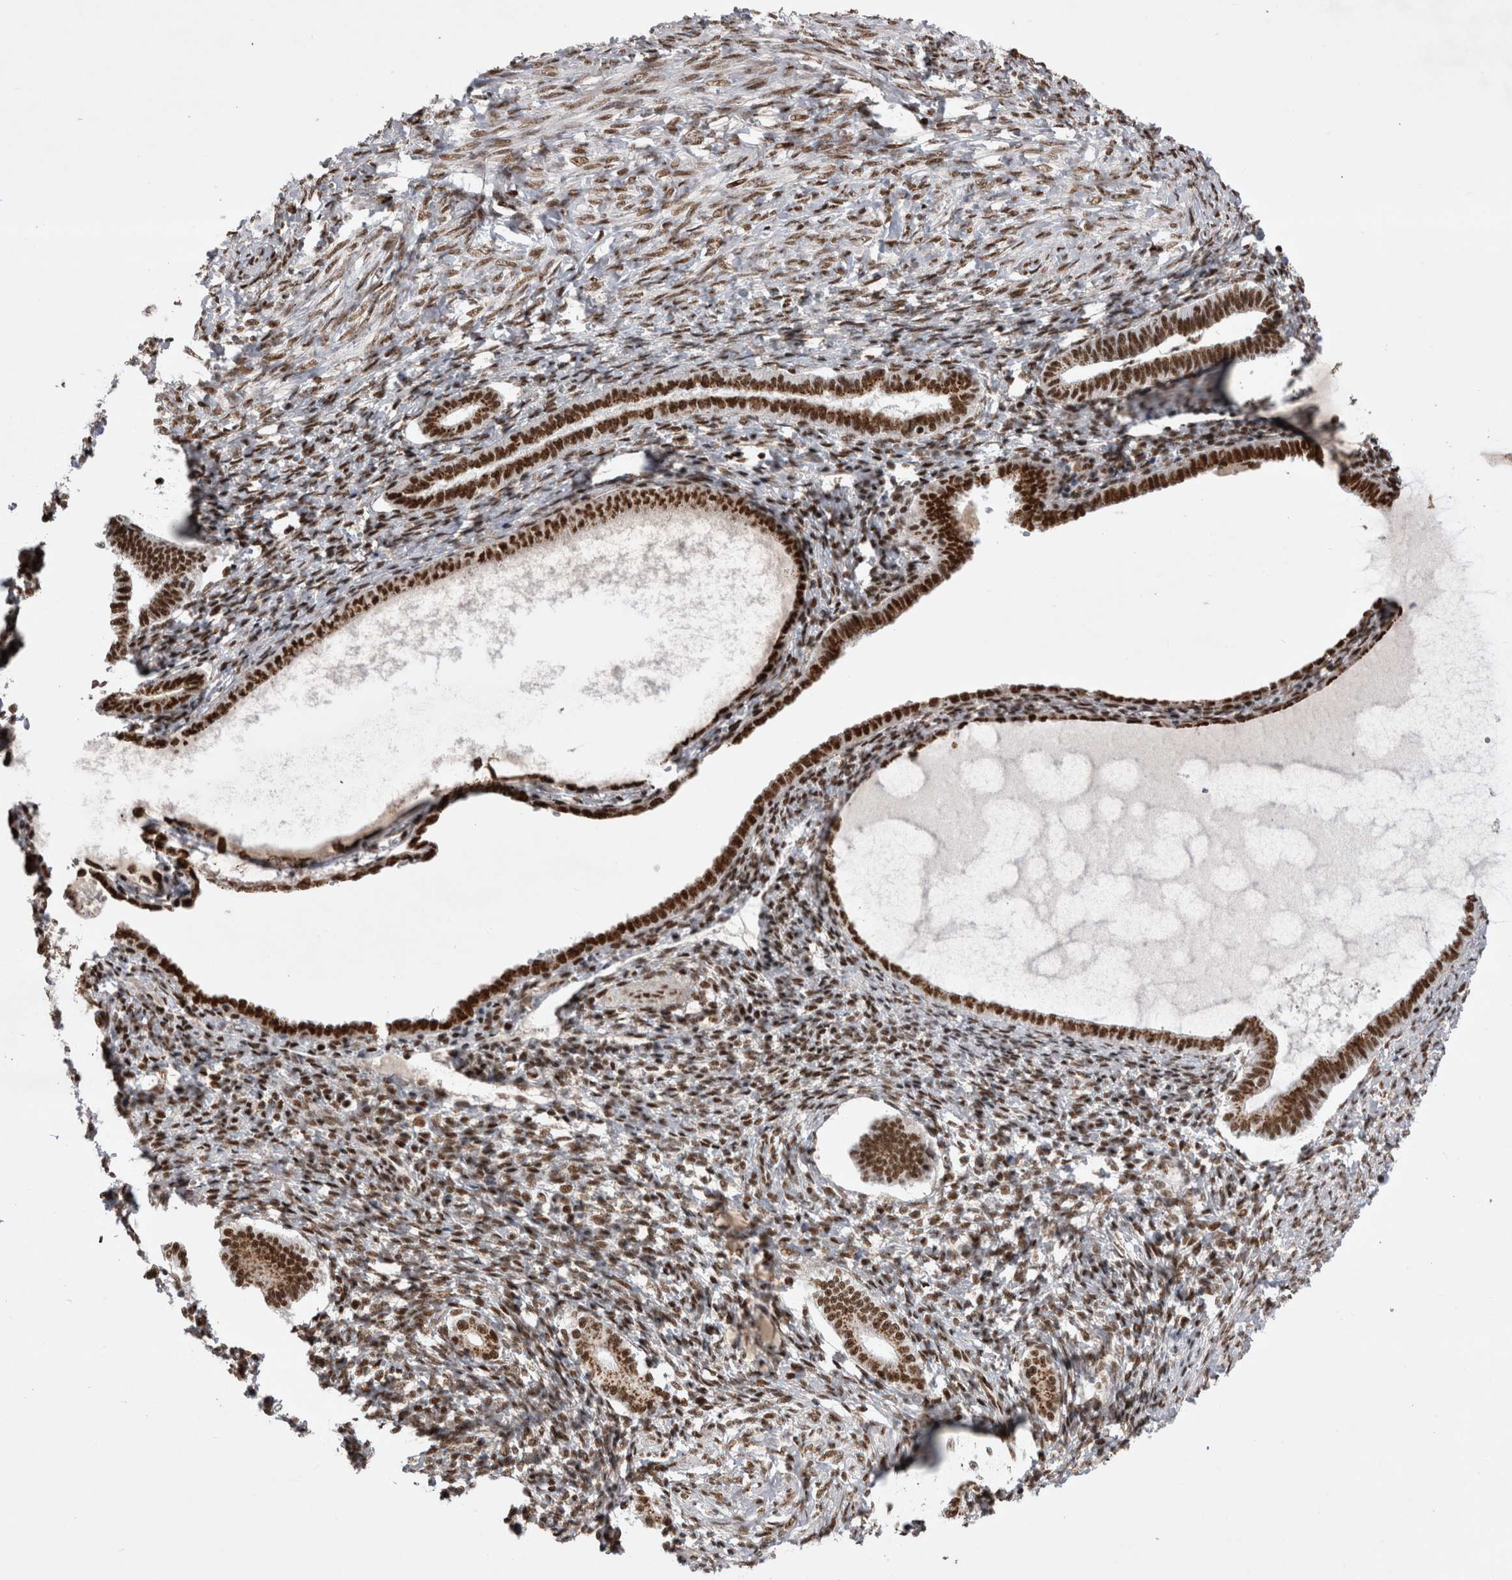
{"staining": {"intensity": "strong", "quantity": ">75%", "location": "nuclear"}, "tissue": "endometrium", "cell_type": "Cells in endometrial stroma", "image_type": "normal", "snomed": [{"axis": "morphology", "description": "Normal tissue, NOS"}, {"axis": "topography", "description": "Endometrium"}], "caption": "High-magnification brightfield microscopy of unremarkable endometrium stained with DAB (3,3'-diaminobenzidine) (brown) and counterstained with hematoxylin (blue). cells in endometrial stroma exhibit strong nuclear expression is identified in approximately>75% of cells.", "gene": "EYA2", "patient": {"sex": "female", "age": 77}}